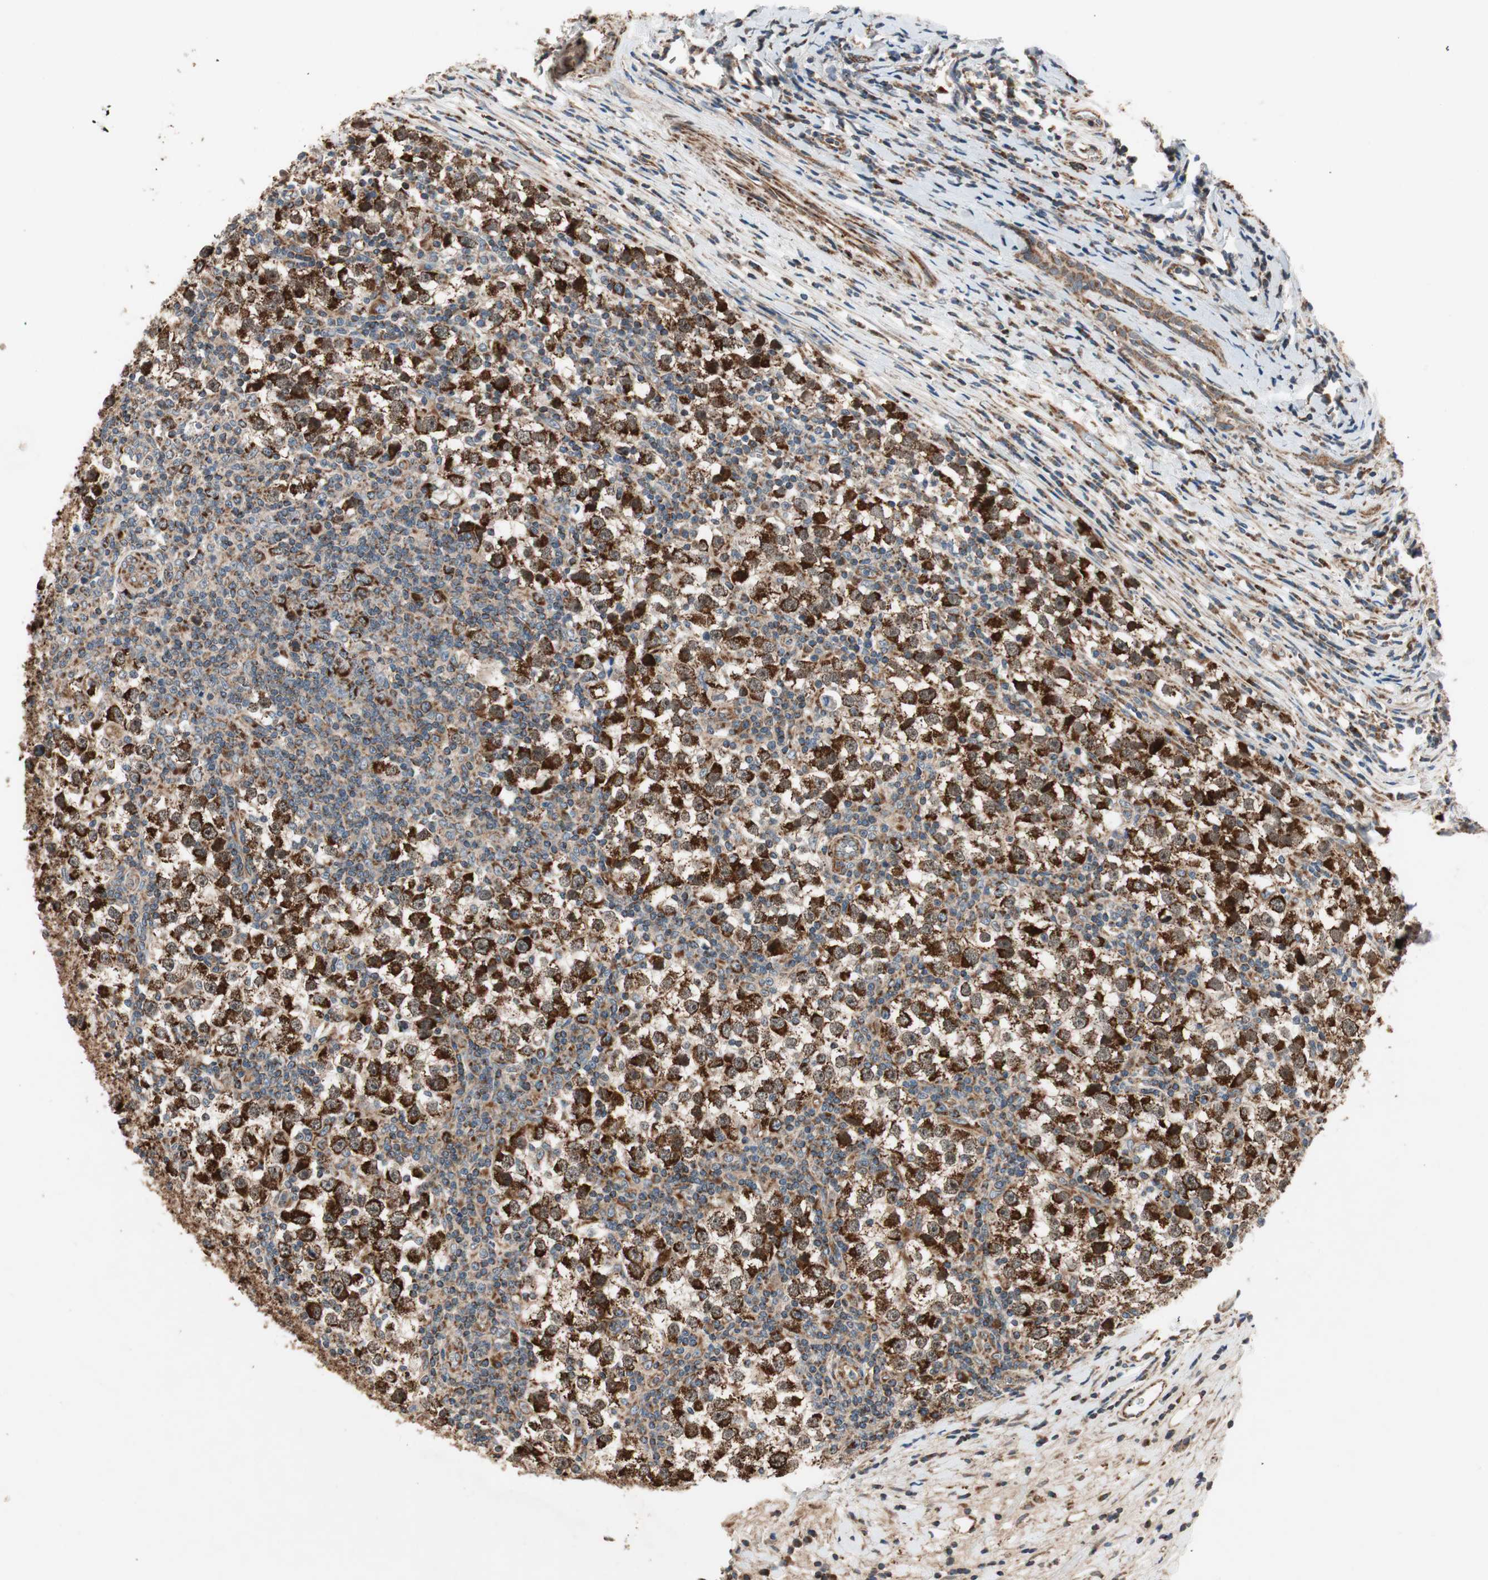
{"staining": {"intensity": "strong", "quantity": ">75%", "location": "cytoplasmic/membranous"}, "tissue": "testis cancer", "cell_type": "Tumor cells", "image_type": "cancer", "snomed": [{"axis": "morphology", "description": "Seminoma, NOS"}, {"axis": "topography", "description": "Testis"}], "caption": "Immunohistochemical staining of testis cancer reveals high levels of strong cytoplasmic/membranous protein staining in approximately >75% of tumor cells.", "gene": "AKAP1", "patient": {"sex": "male", "age": 65}}